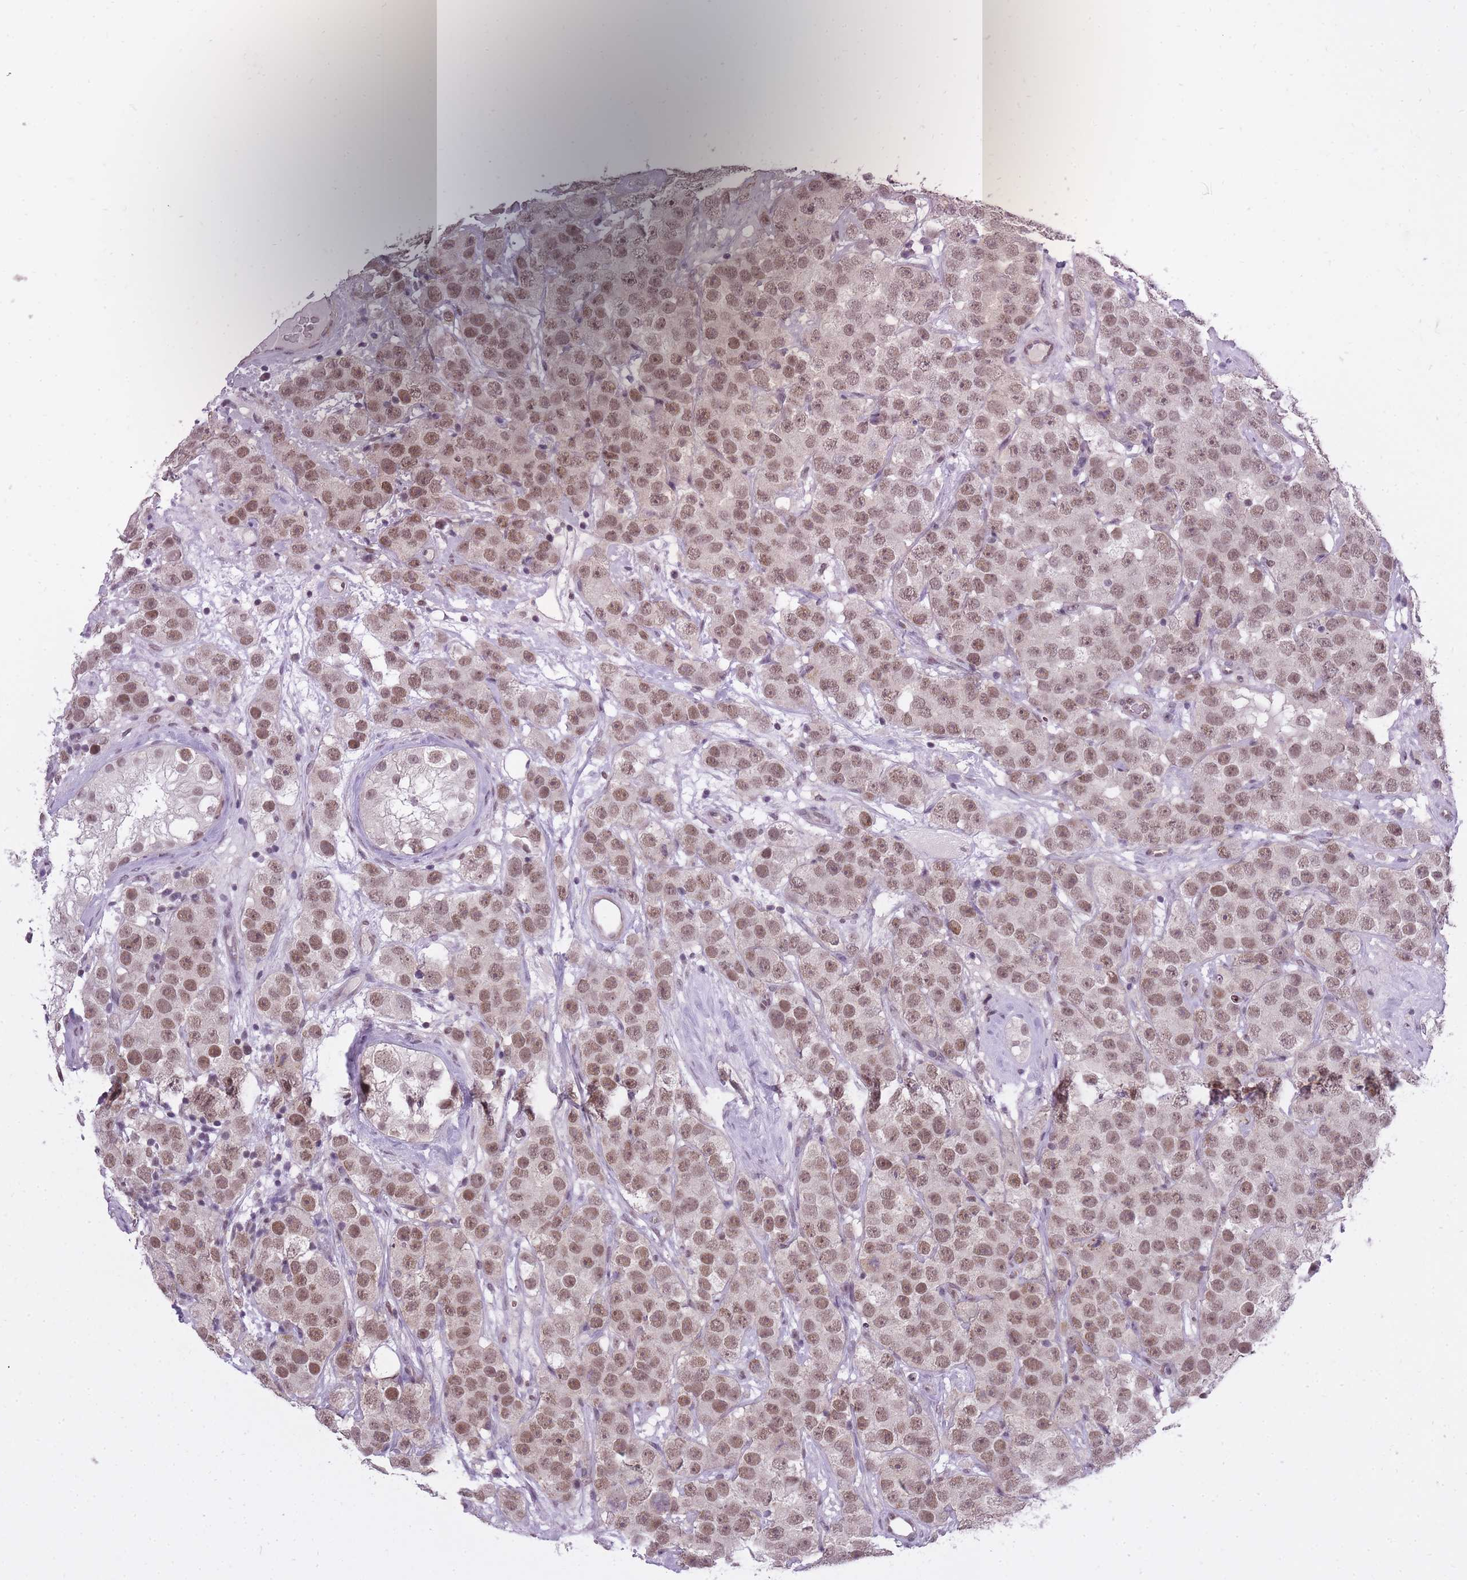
{"staining": {"intensity": "moderate", "quantity": ">75%", "location": "nuclear"}, "tissue": "testis cancer", "cell_type": "Tumor cells", "image_type": "cancer", "snomed": [{"axis": "morphology", "description": "Seminoma, NOS"}, {"axis": "topography", "description": "Testis"}], "caption": "This micrograph displays seminoma (testis) stained with immunohistochemistry (IHC) to label a protein in brown. The nuclear of tumor cells show moderate positivity for the protein. Nuclei are counter-stained blue.", "gene": "TIGD1", "patient": {"sex": "male", "age": 28}}